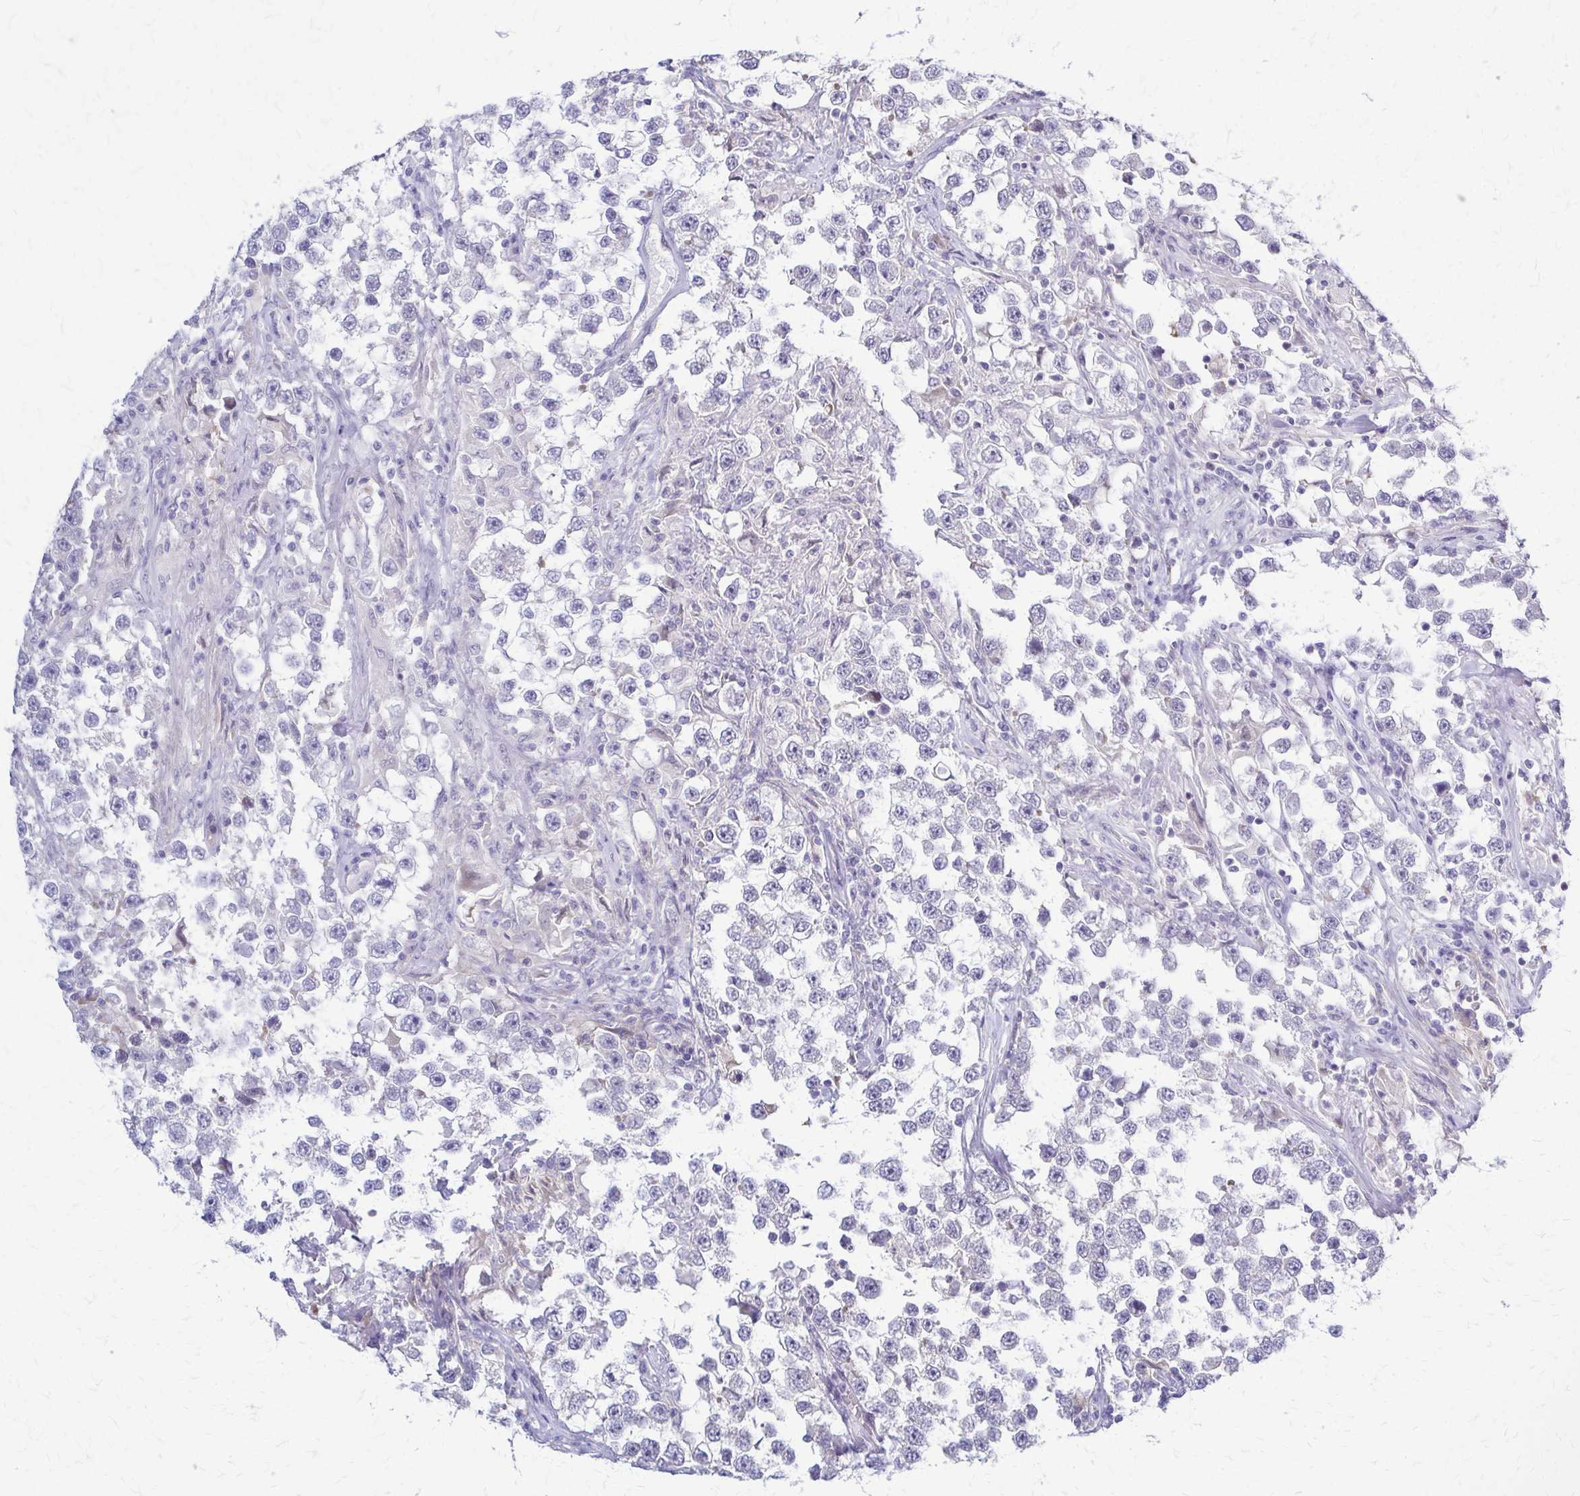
{"staining": {"intensity": "negative", "quantity": "none", "location": "none"}, "tissue": "testis cancer", "cell_type": "Tumor cells", "image_type": "cancer", "snomed": [{"axis": "morphology", "description": "Seminoma, NOS"}, {"axis": "topography", "description": "Testis"}], "caption": "This is an immunohistochemistry (IHC) micrograph of human testis seminoma. There is no expression in tumor cells.", "gene": "RHOBTB2", "patient": {"sex": "male", "age": 46}}